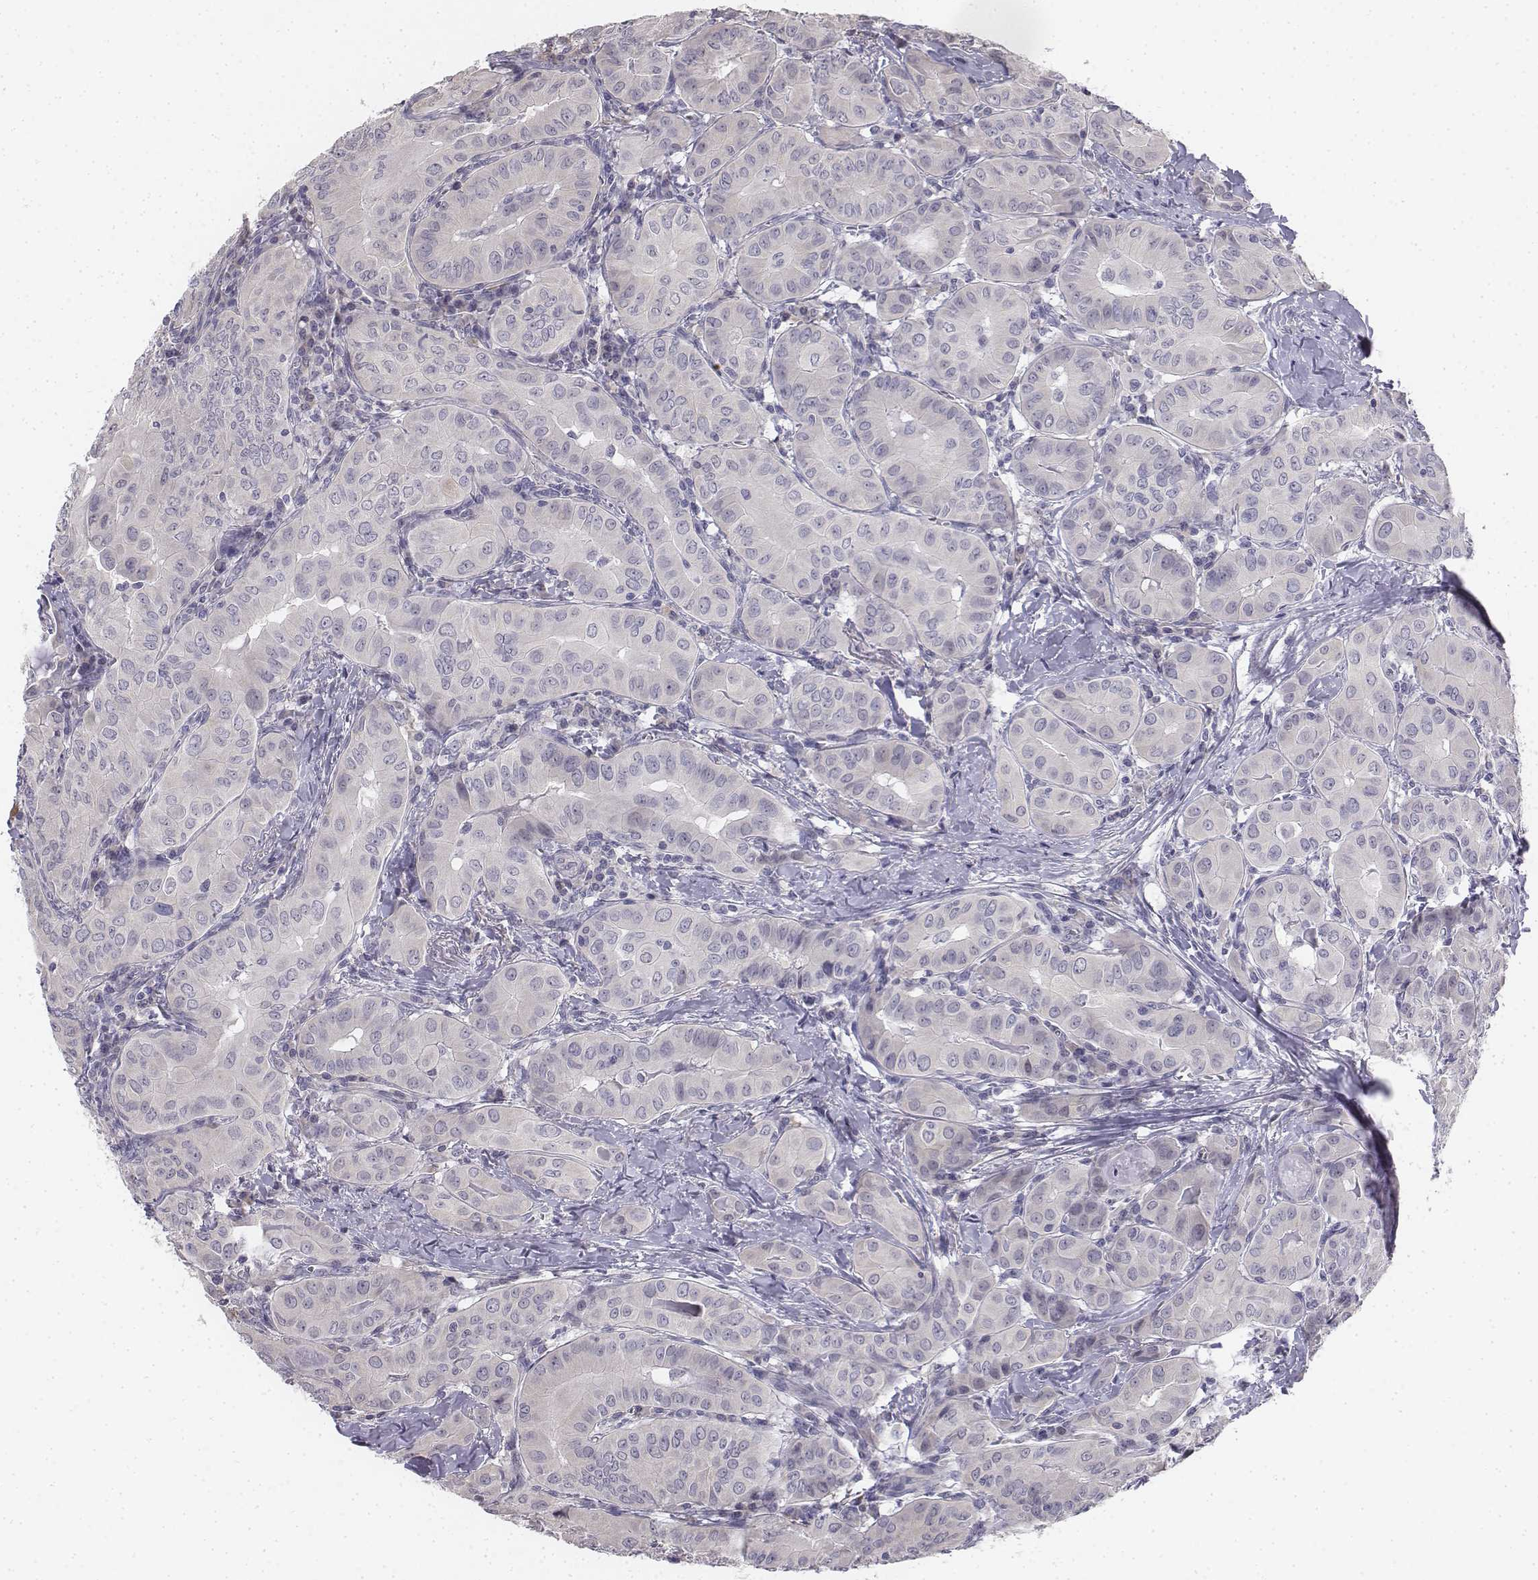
{"staining": {"intensity": "negative", "quantity": "none", "location": "none"}, "tissue": "thyroid cancer", "cell_type": "Tumor cells", "image_type": "cancer", "snomed": [{"axis": "morphology", "description": "Papillary adenocarcinoma, NOS"}, {"axis": "topography", "description": "Thyroid gland"}], "caption": "DAB (3,3'-diaminobenzidine) immunohistochemical staining of human papillary adenocarcinoma (thyroid) shows no significant expression in tumor cells.", "gene": "PENK", "patient": {"sex": "female", "age": 37}}